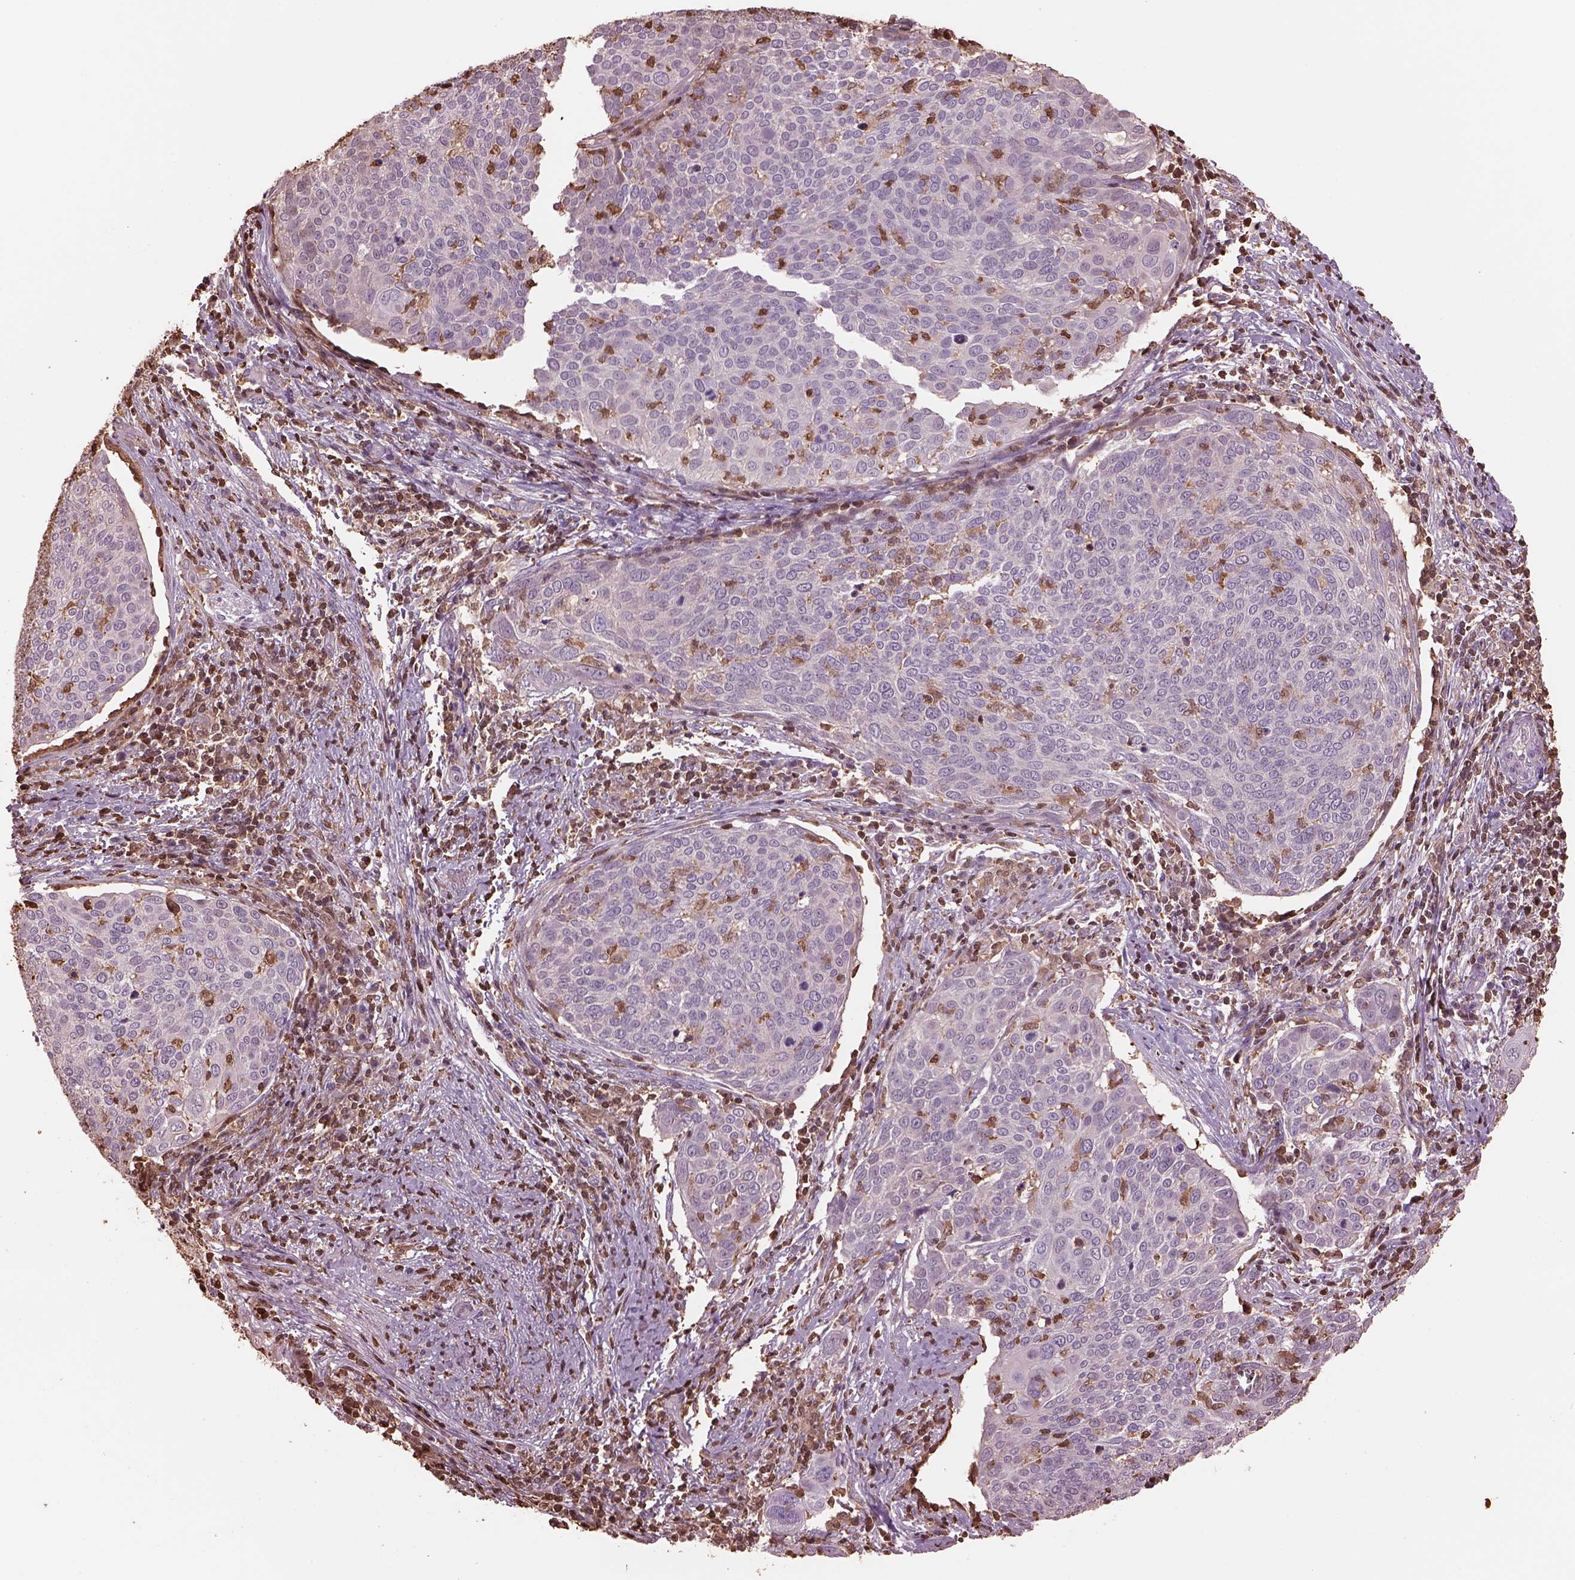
{"staining": {"intensity": "negative", "quantity": "none", "location": "none"}, "tissue": "cervical cancer", "cell_type": "Tumor cells", "image_type": "cancer", "snomed": [{"axis": "morphology", "description": "Squamous cell carcinoma, NOS"}, {"axis": "topography", "description": "Cervix"}], "caption": "High power microscopy histopathology image of an immunohistochemistry (IHC) image of cervical cancer (squamous cell carcinoma), revealing no significant expression in tumor cells.", "gene": "IL31RA", "patient": {"sex": "female", "age": 39}}